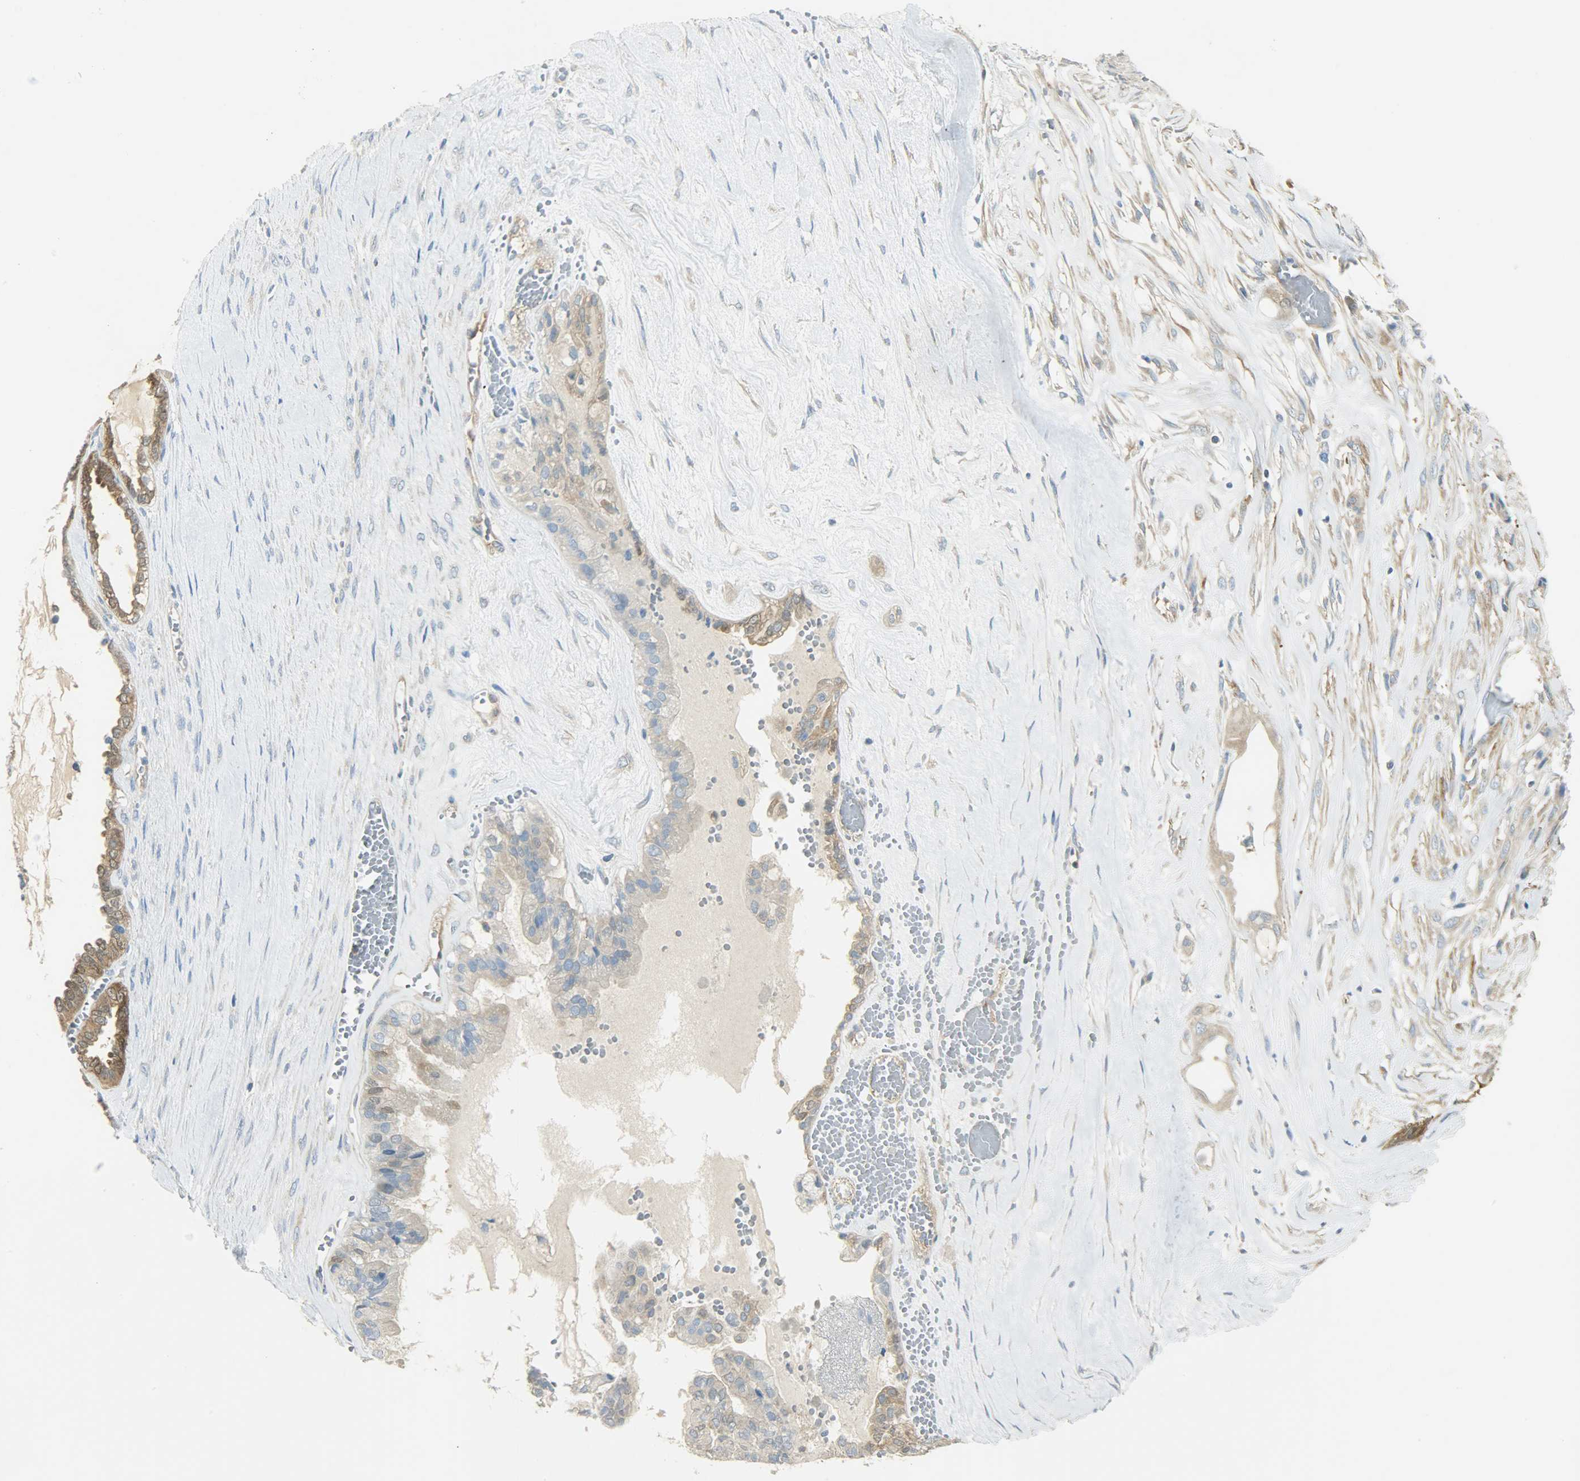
{"staining": {"intensity": "weak", "quantity": ">75%", "location": "cytoplasmic/membranous"}, "tissue": "ovarian cancer", "cell_type": "Tumor cells", "image_type": "cancer", "snomed": [{"axis": "morphology", "description": "Carcinoma, NOS"}, {"axis": "morphology", "description": "Carcinoma, endometroid"}, {"axis": "topography", "description": "Ovary"}], "caption": "A micrograph of human endometroid carcinoma (ovarian) stained for a protein displays weak cytoplasmic/membranous brown staining in tumor cells.", "gene": "TSC22D2", "patient": {"sex": "female", "age": 50}}